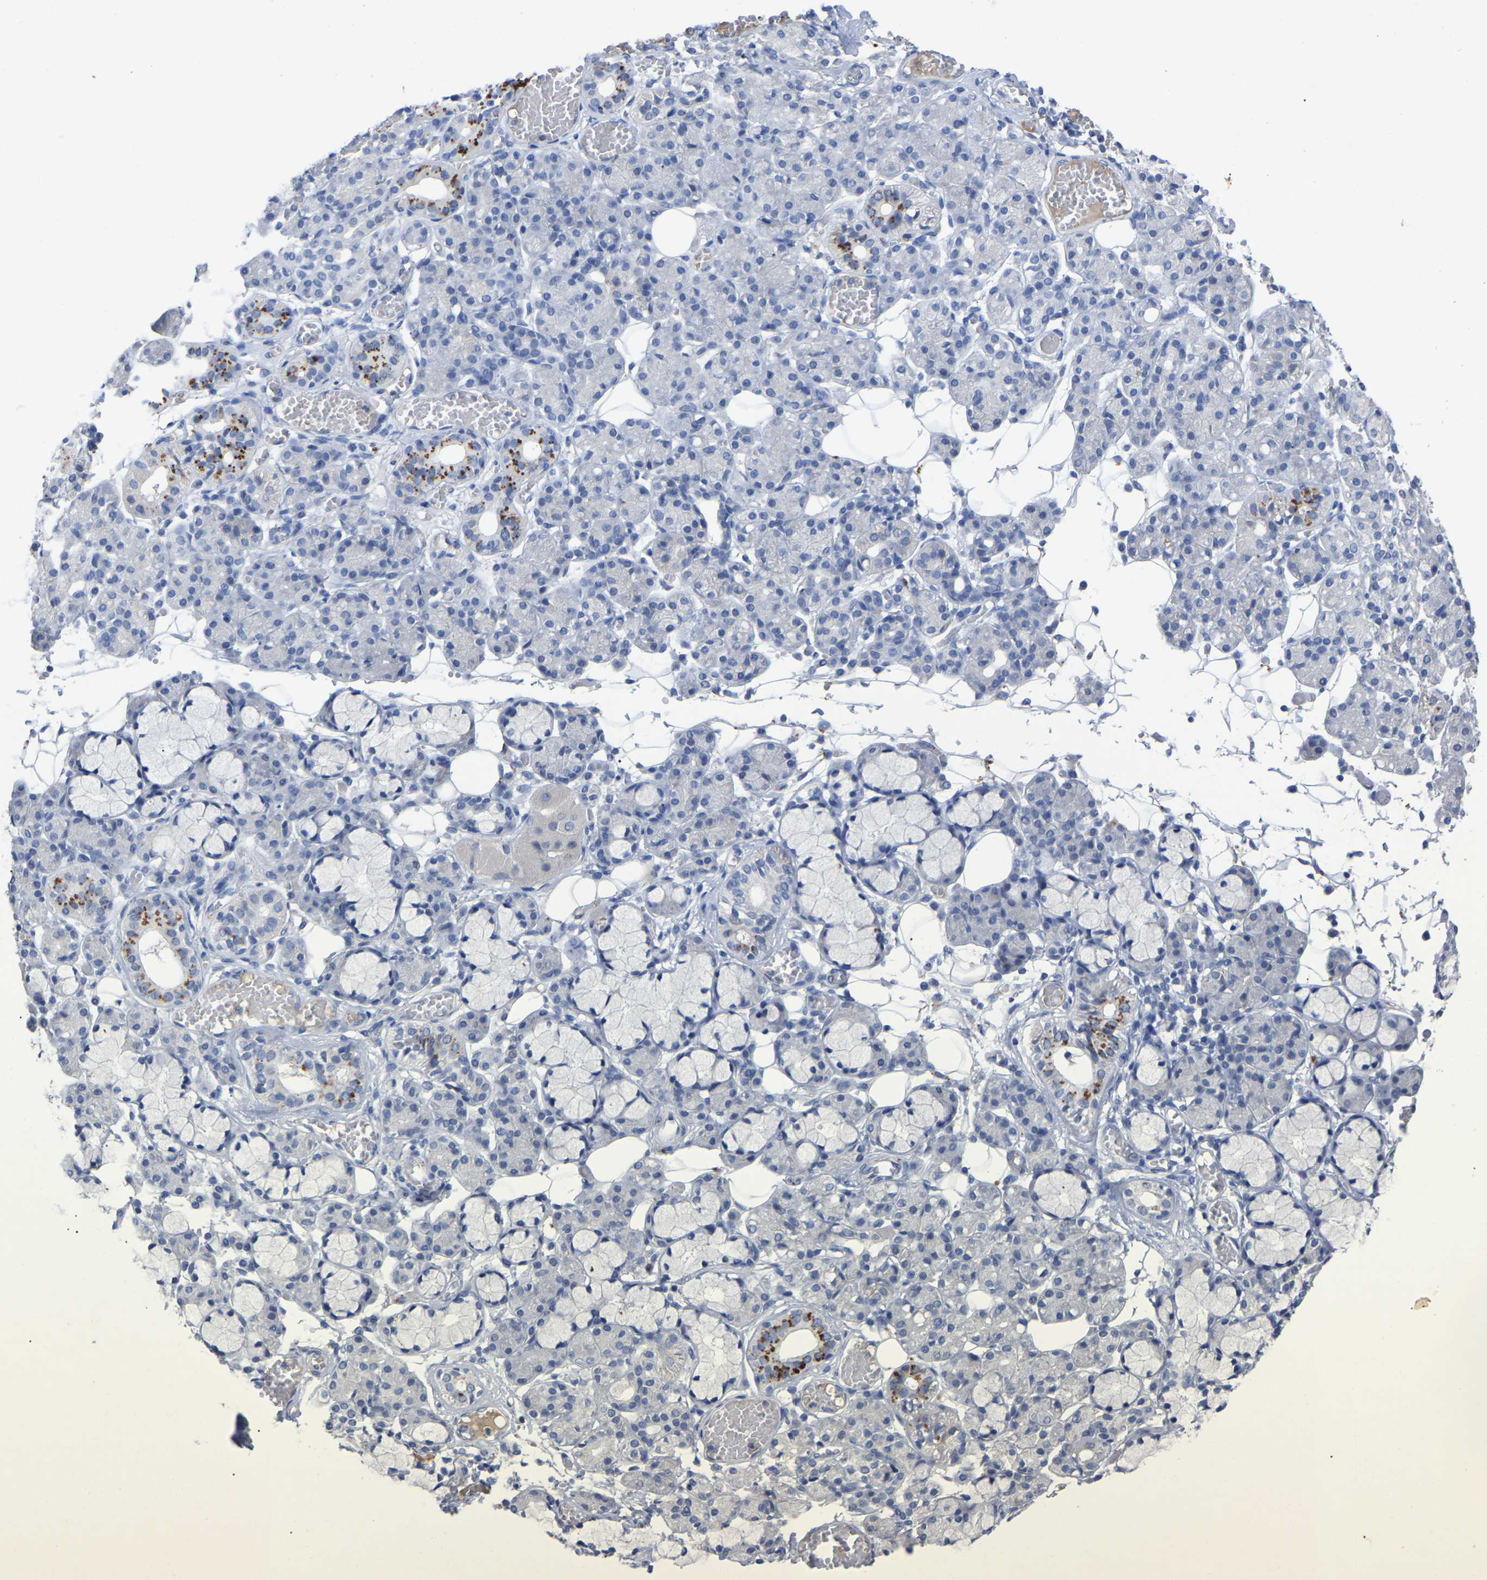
{"staining": {"intensity": "moderate", "quantity": "<25%", "location": "cytoplasmic/membranous"}, "tissue": "salivary gland", "cell_type": "Glandular cells", "image_type": "normal", "snomed": [{"axis": "morphology", "description": "Normal tissue, NOS"}, {"axis": "topography", "description": "Salivary gland"}], "caption": "Salivary gland stained with immunohistochemistry (IHC) exhibits moderate cytoplasmic/membranous staining in approximately <25% of glandular cells. The staining was performed using DAB to visualize the protein expression in brown, while the nuclei were stained in blue with hematoxylin (Magnification: 20x).", "gene": "SMPD2", "patient": {"sex": "male", "age": 63}}